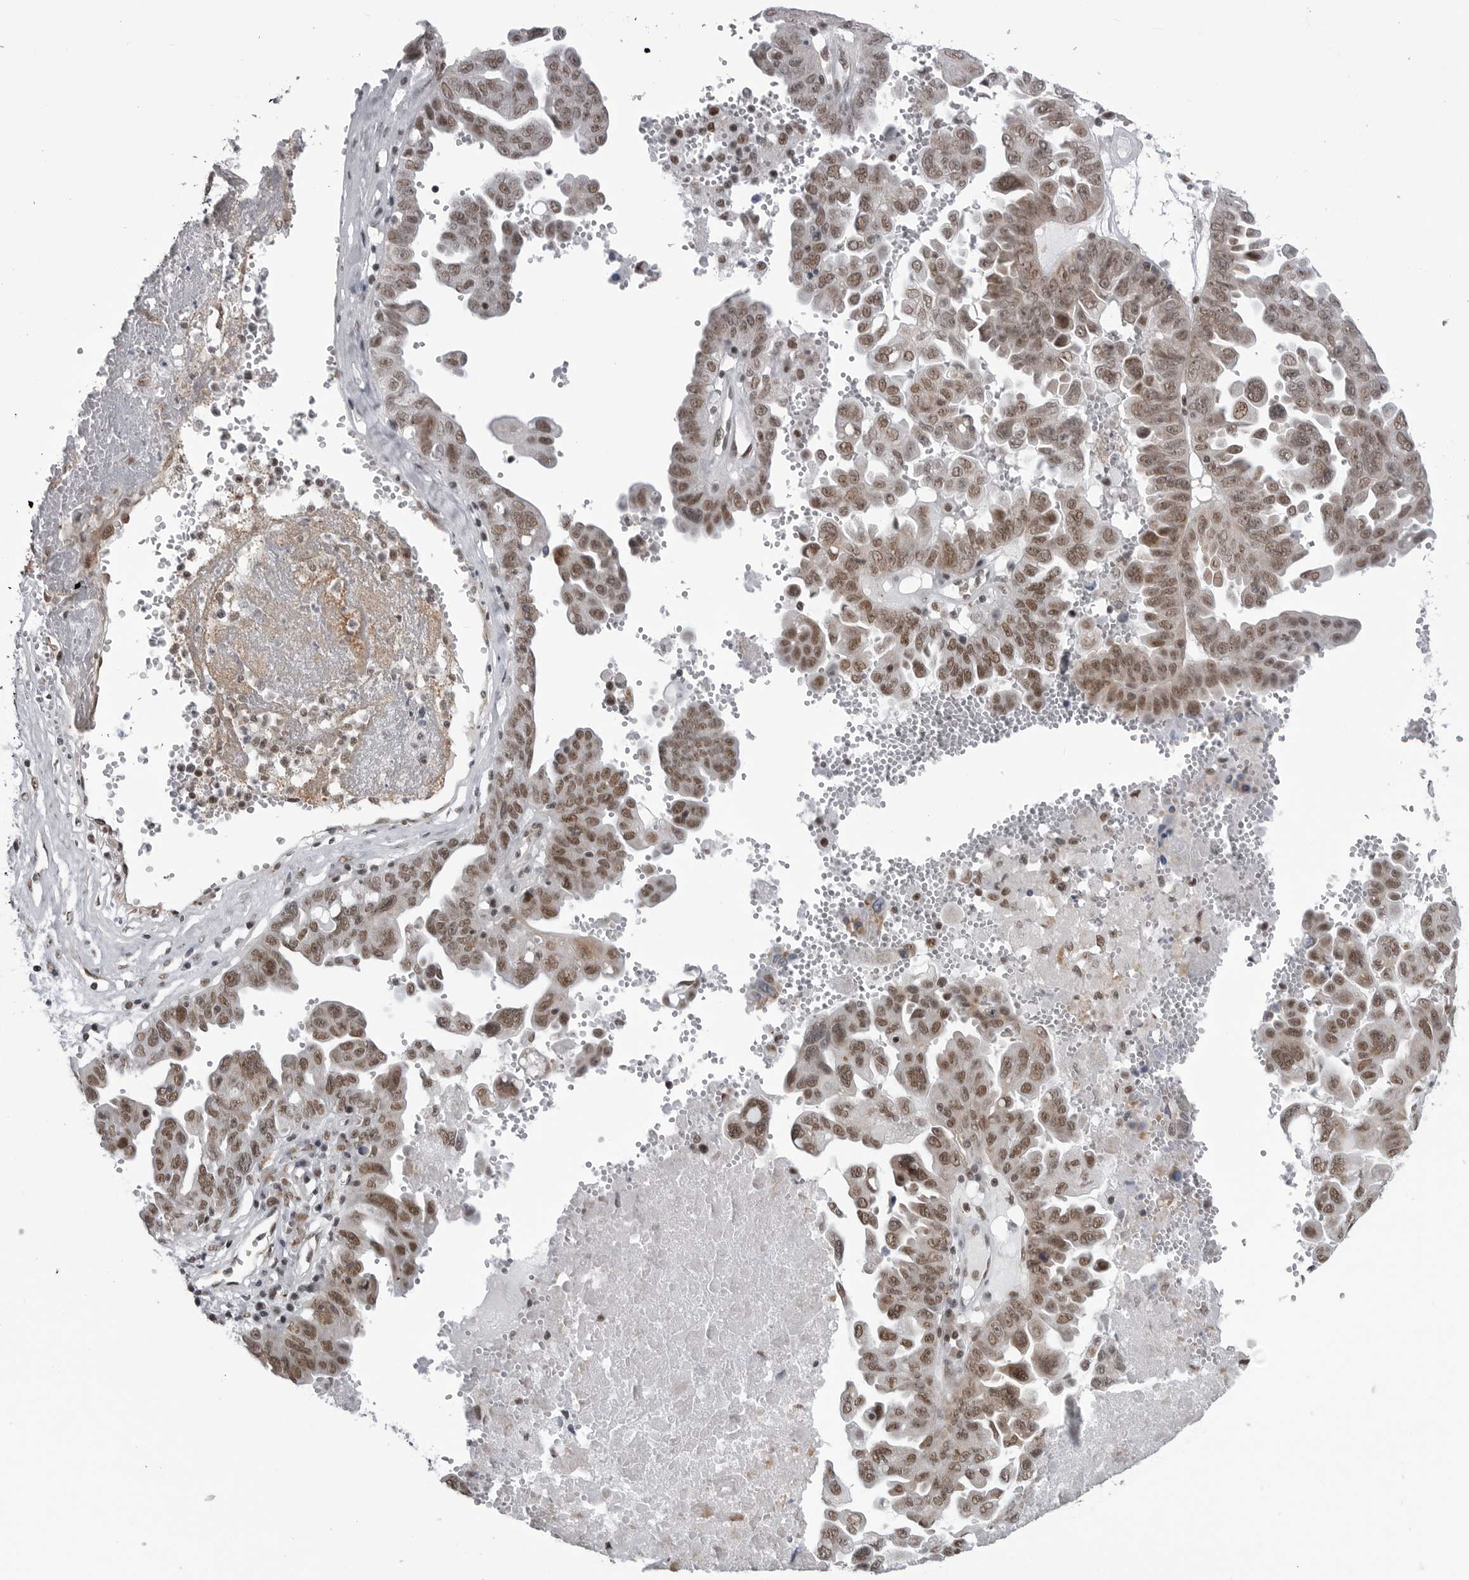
{"staining": {"intensity": "moderate", "quantity": ">75%", "location": "nuclear"}, "tissue": "ovarian cancer", "cell_type": "Tumor cells", "image_type": "cancer", "snomed": [{"axis": "morphology", "description": "Carcinoma, endometroid"}, {"axis": "topography", "description": "Ovary"}], "caption": "Tumor cells reveal medium levels of moderate nuclear expression in about >75% of cells in human ovarian cancer (endometroid carcinoma). The staining was performed using DAB, with brown indicating positive protein expression. Nuclei are stained blue with hematoxylin.", "gene": "RNF26", "patient": {"sex": "female", "age": 62}}